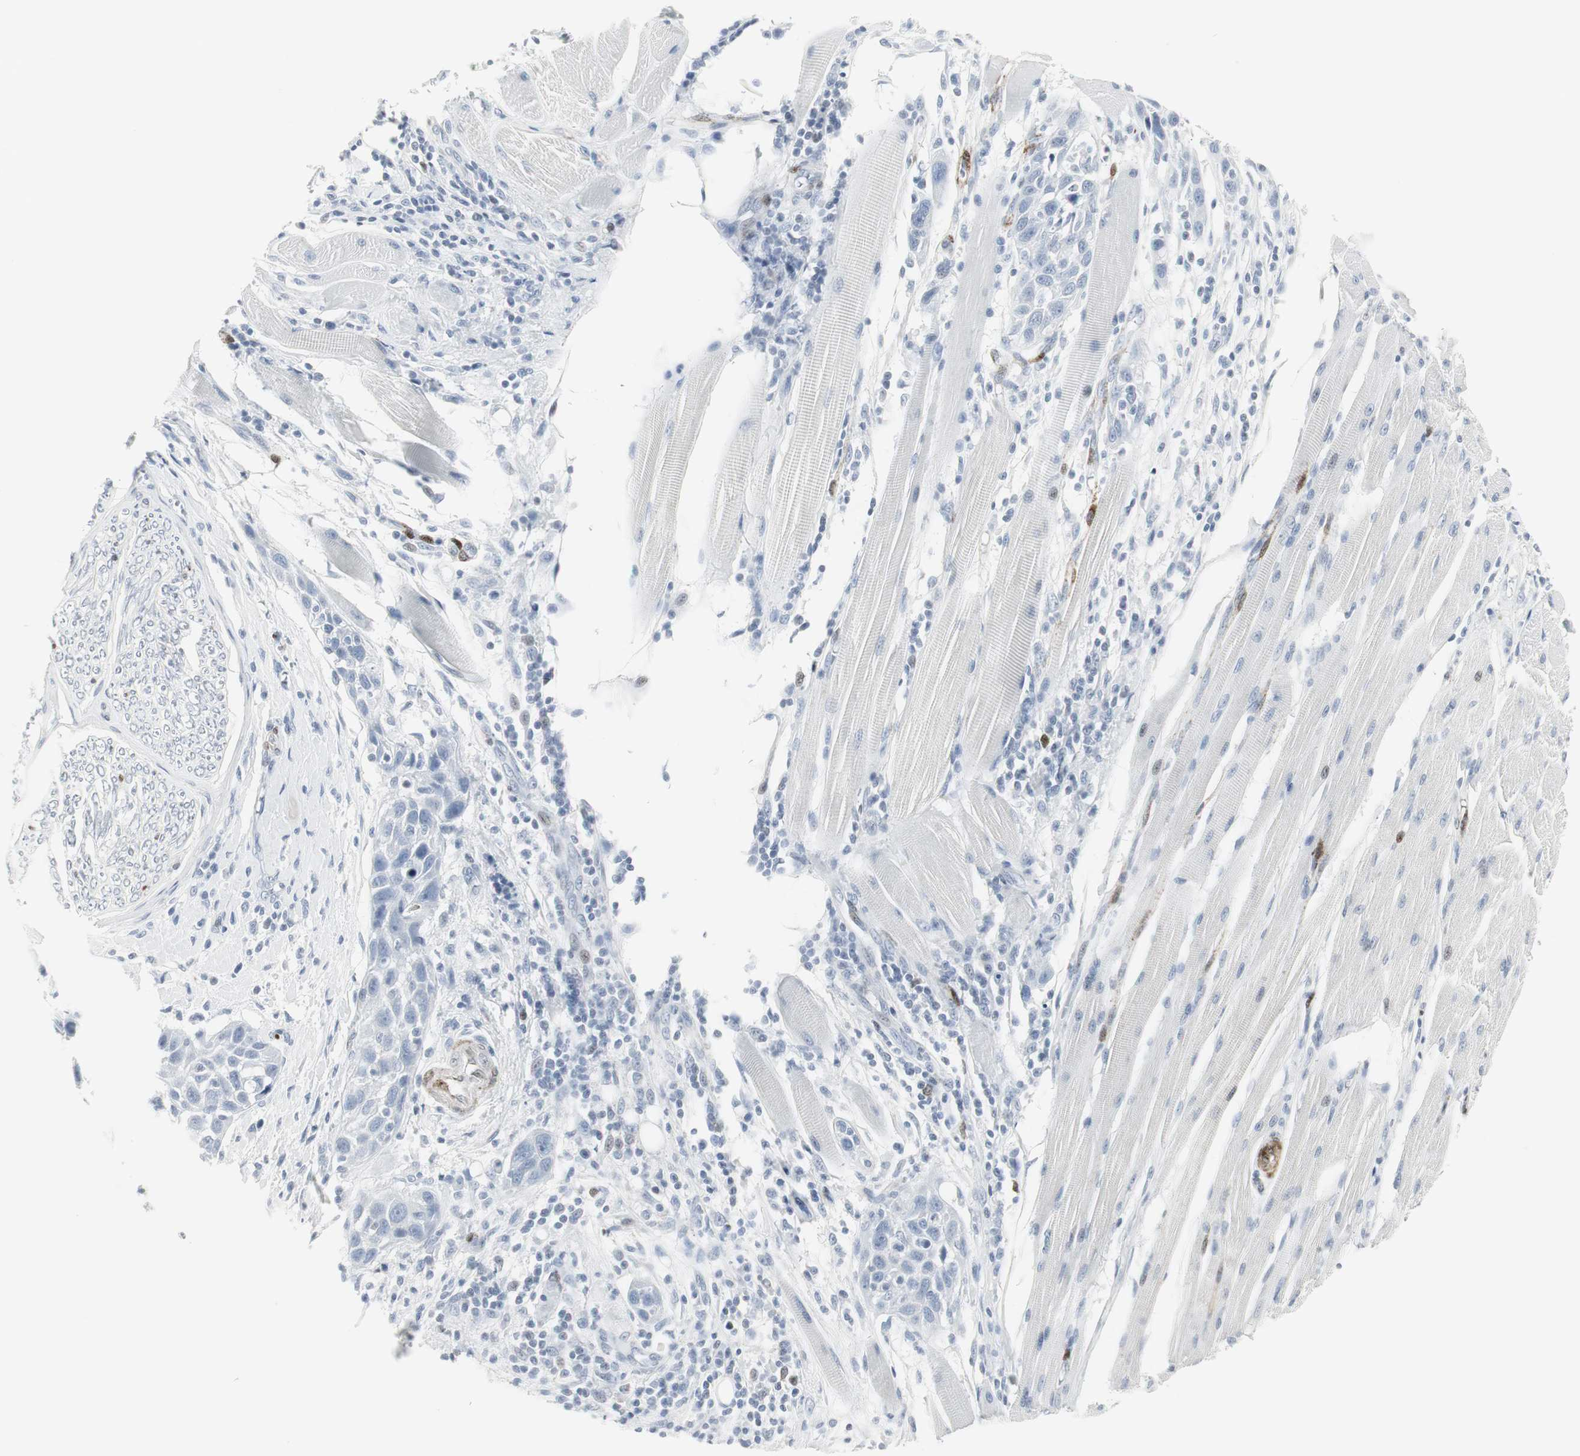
{"staining": {"intensity": "negative", "quantity": "none", "location": "none"}, "tissue": "head and neck cancer", "cell_type": "Tumor cells", "image_type": "cancer", "snomed": [{"axis": "morphology", "description": "Normal tissue, NOS"}, {"axis": "morphology", "description": "Squamous cell carcinoma, NOS"}, {"axis": "topography", "description": "Oral tissue"}, {"axis": "topography", "description": "Head-Neck"}], "caption": "Immunohistochemistry photomicrograph of squamous cell carcinoma (head and neck) stained for a protein (brown), which displays no positivity in tumor cells.", "gene": "PPP1R14A", "patient": {"sex": "female", "age": 50}}